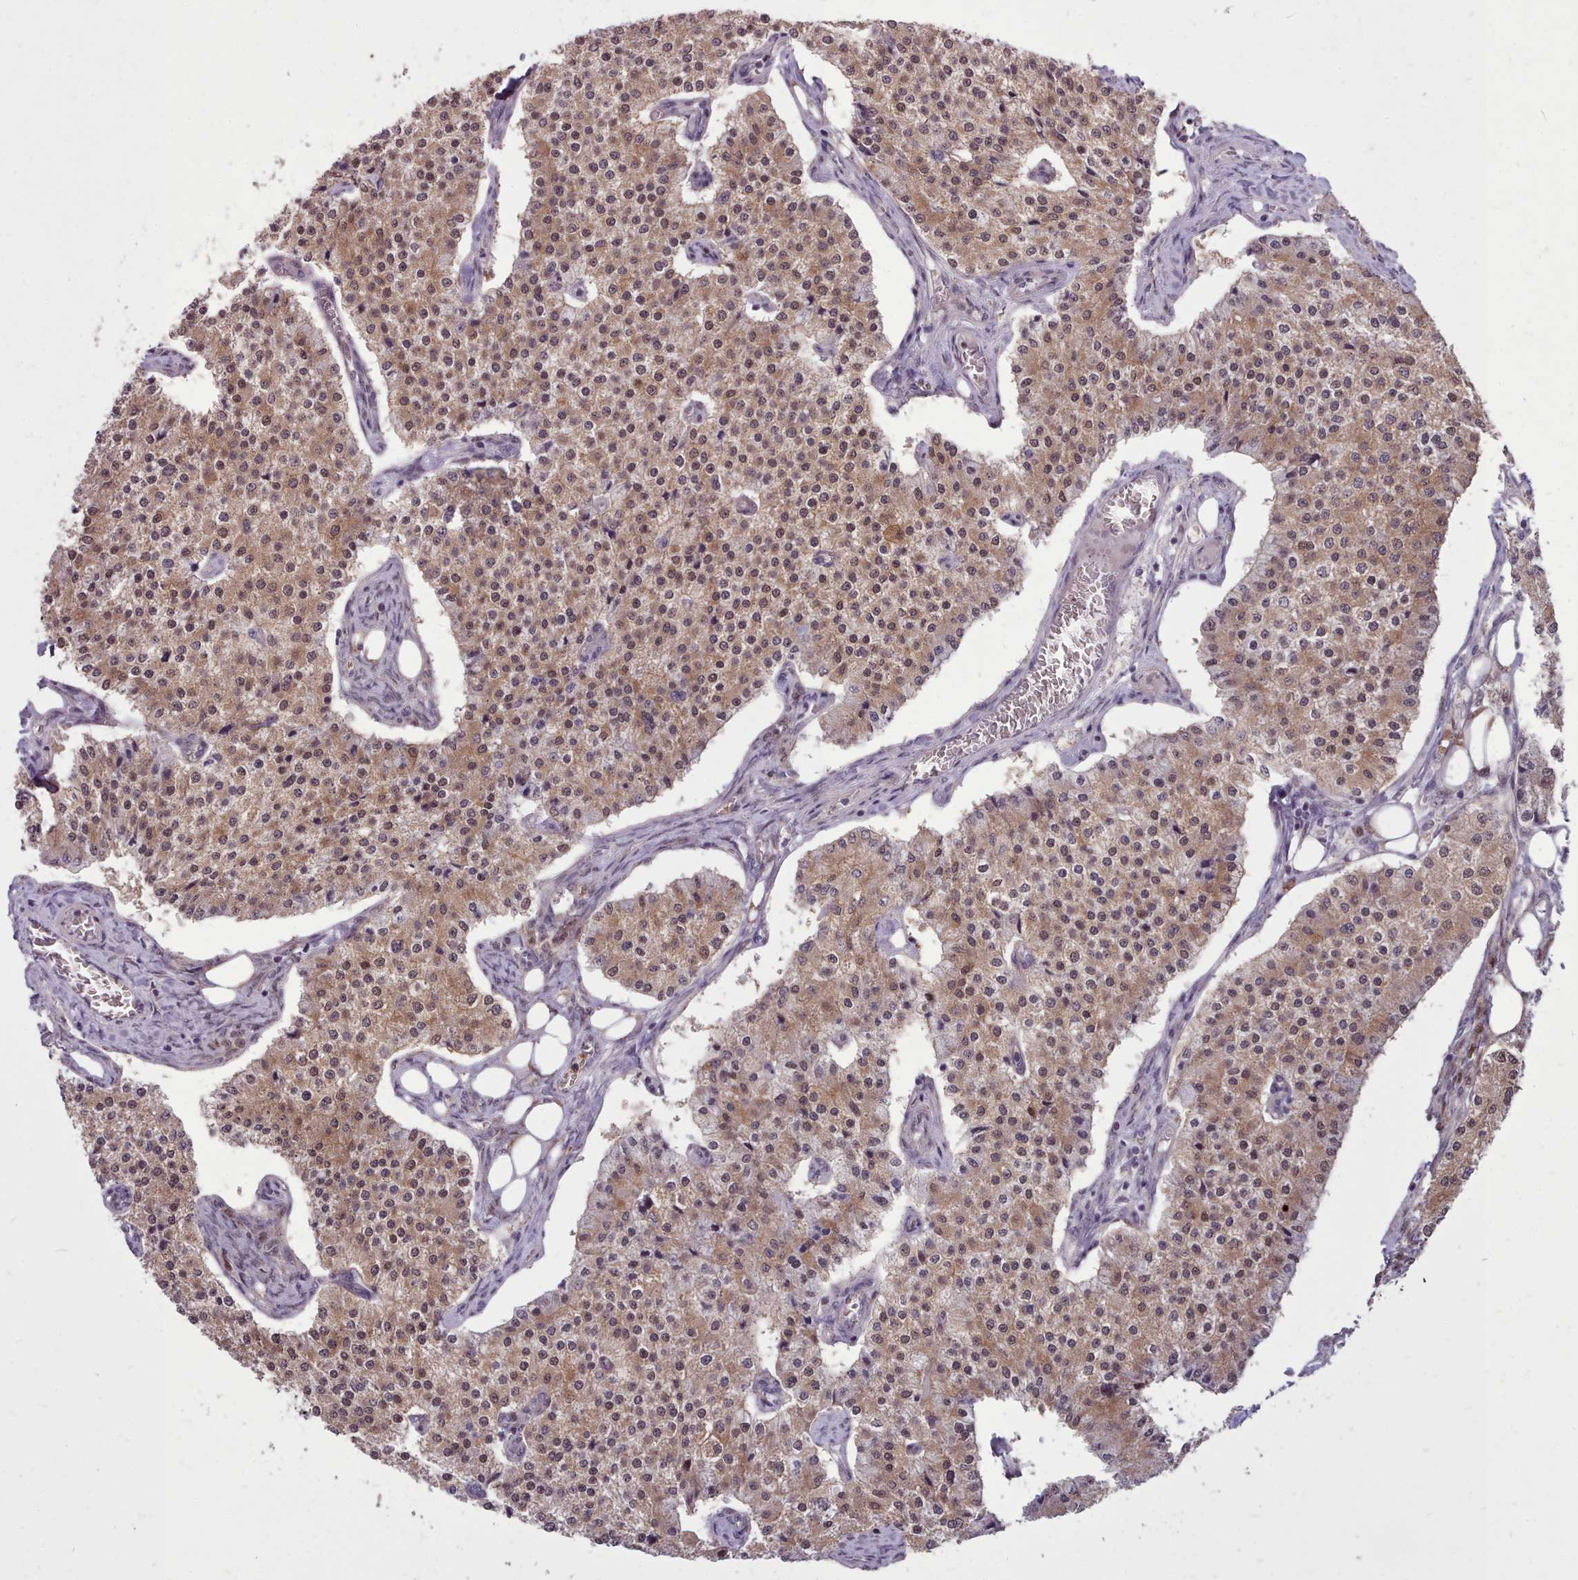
{"staining": {"intensity": "moderate", "quantity": ">75%", "location": "cytoplasmic/membranous,nuclear"}, "tissue": "carcinoid", "cell_type": "Tumor cells", "image_type": "cancer", "snomed": [{"axis": "morphology", "description": "Carcinoid, malignant, NOS"}, {"axis": "topography", "description": "Colon"}], "caption": "A micrograph of human carcinoid stained for a protein reveals moderate cytoplasmic/membranous and nuclear brown staining in tumor cells.", "gene": "AHCY", "patient": {"sex": "female", "age": 52}}